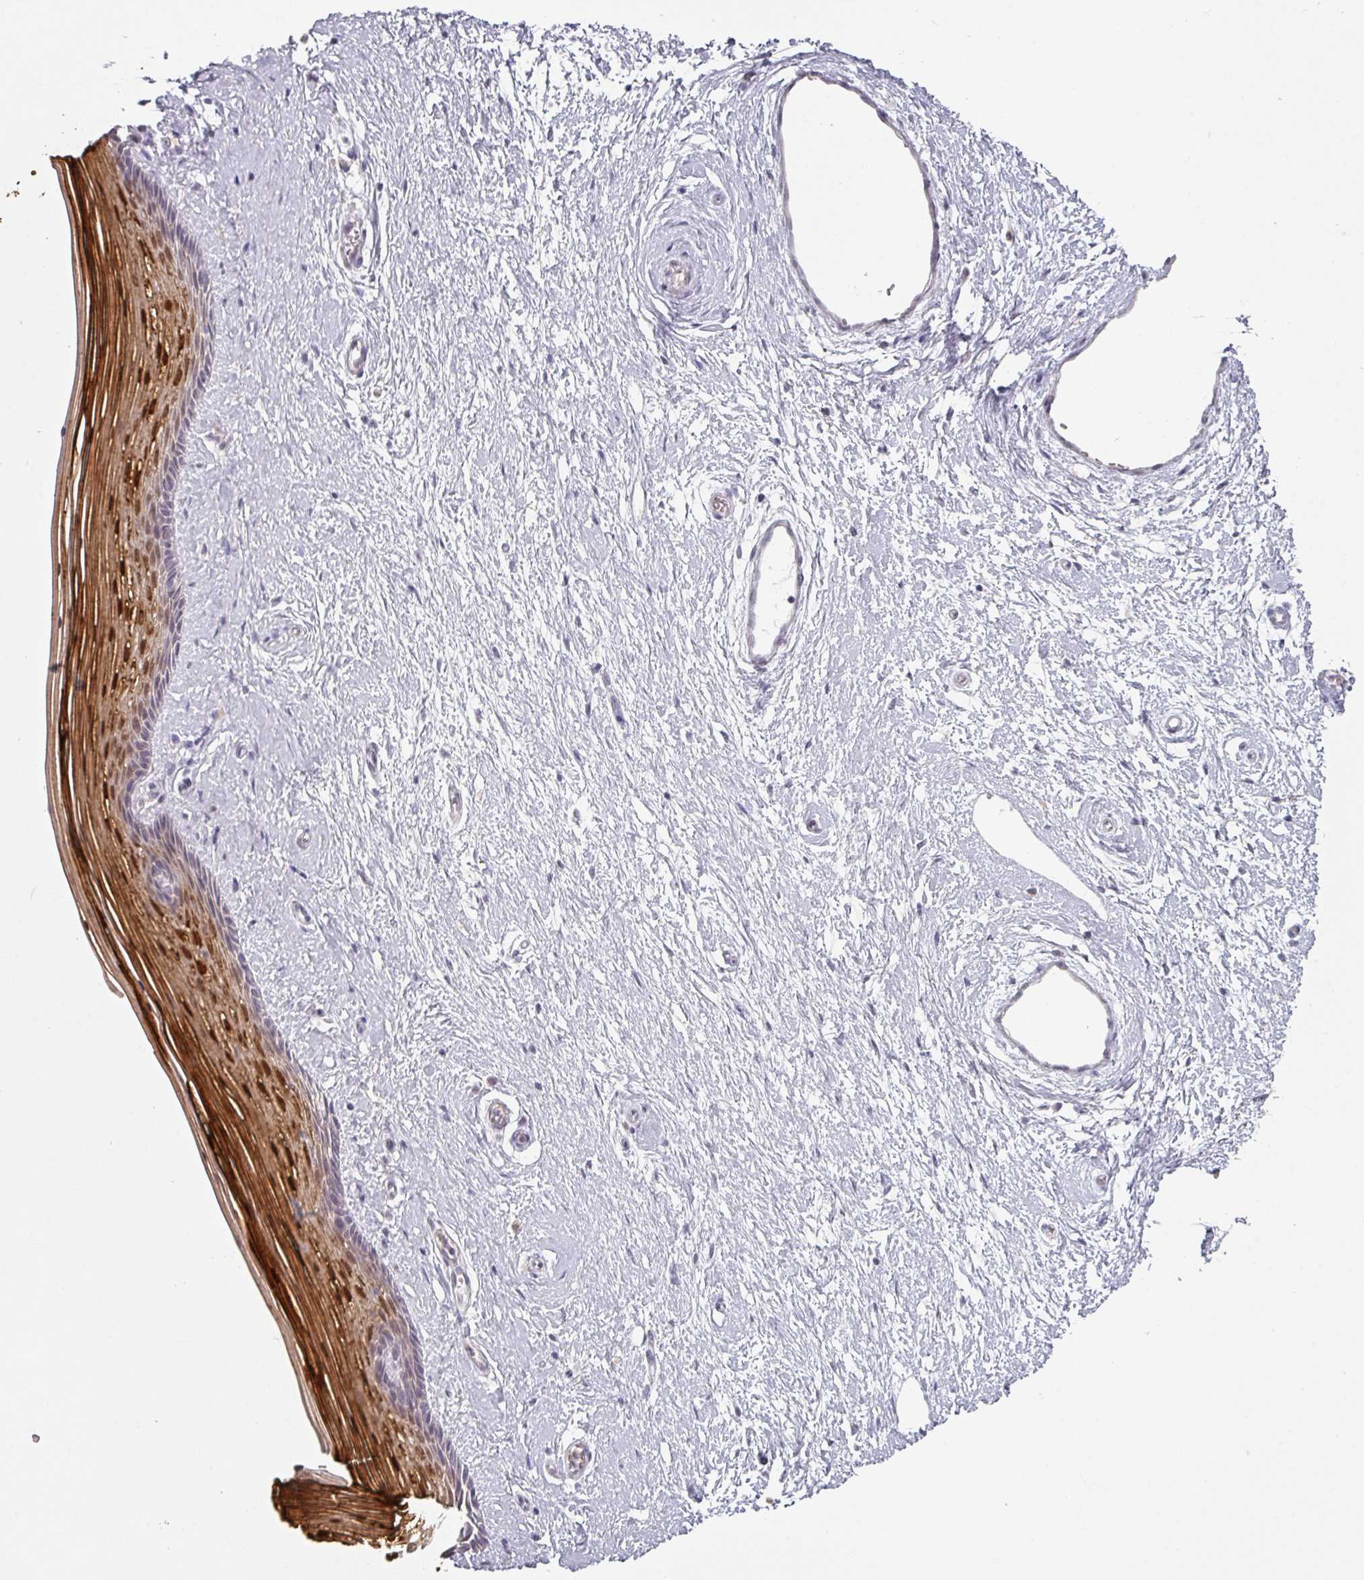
{"staining": {"intensity": "strong", "quantity": "<25%", "location": "cytoplasmic/membranous,nuclear"}, "tissue": "vagina", "cell_type": "Squamous epithelial cells", "image_type": "normal", "snomed": [{"axis": "morphology", "description": "Normal tissue, NOS"}, {"axis": "topography", "description": "Vagina"}], "caption": "A photomicrograph showing strong cytoplasmic/membranous,nuclear staining in approximately <25% of squamous epithelial cells in normal vagina, as visualized by brown immunohistochemical staining.", "gene": "SPRR1A", "patient": {"sex": "female", "age": 46}}